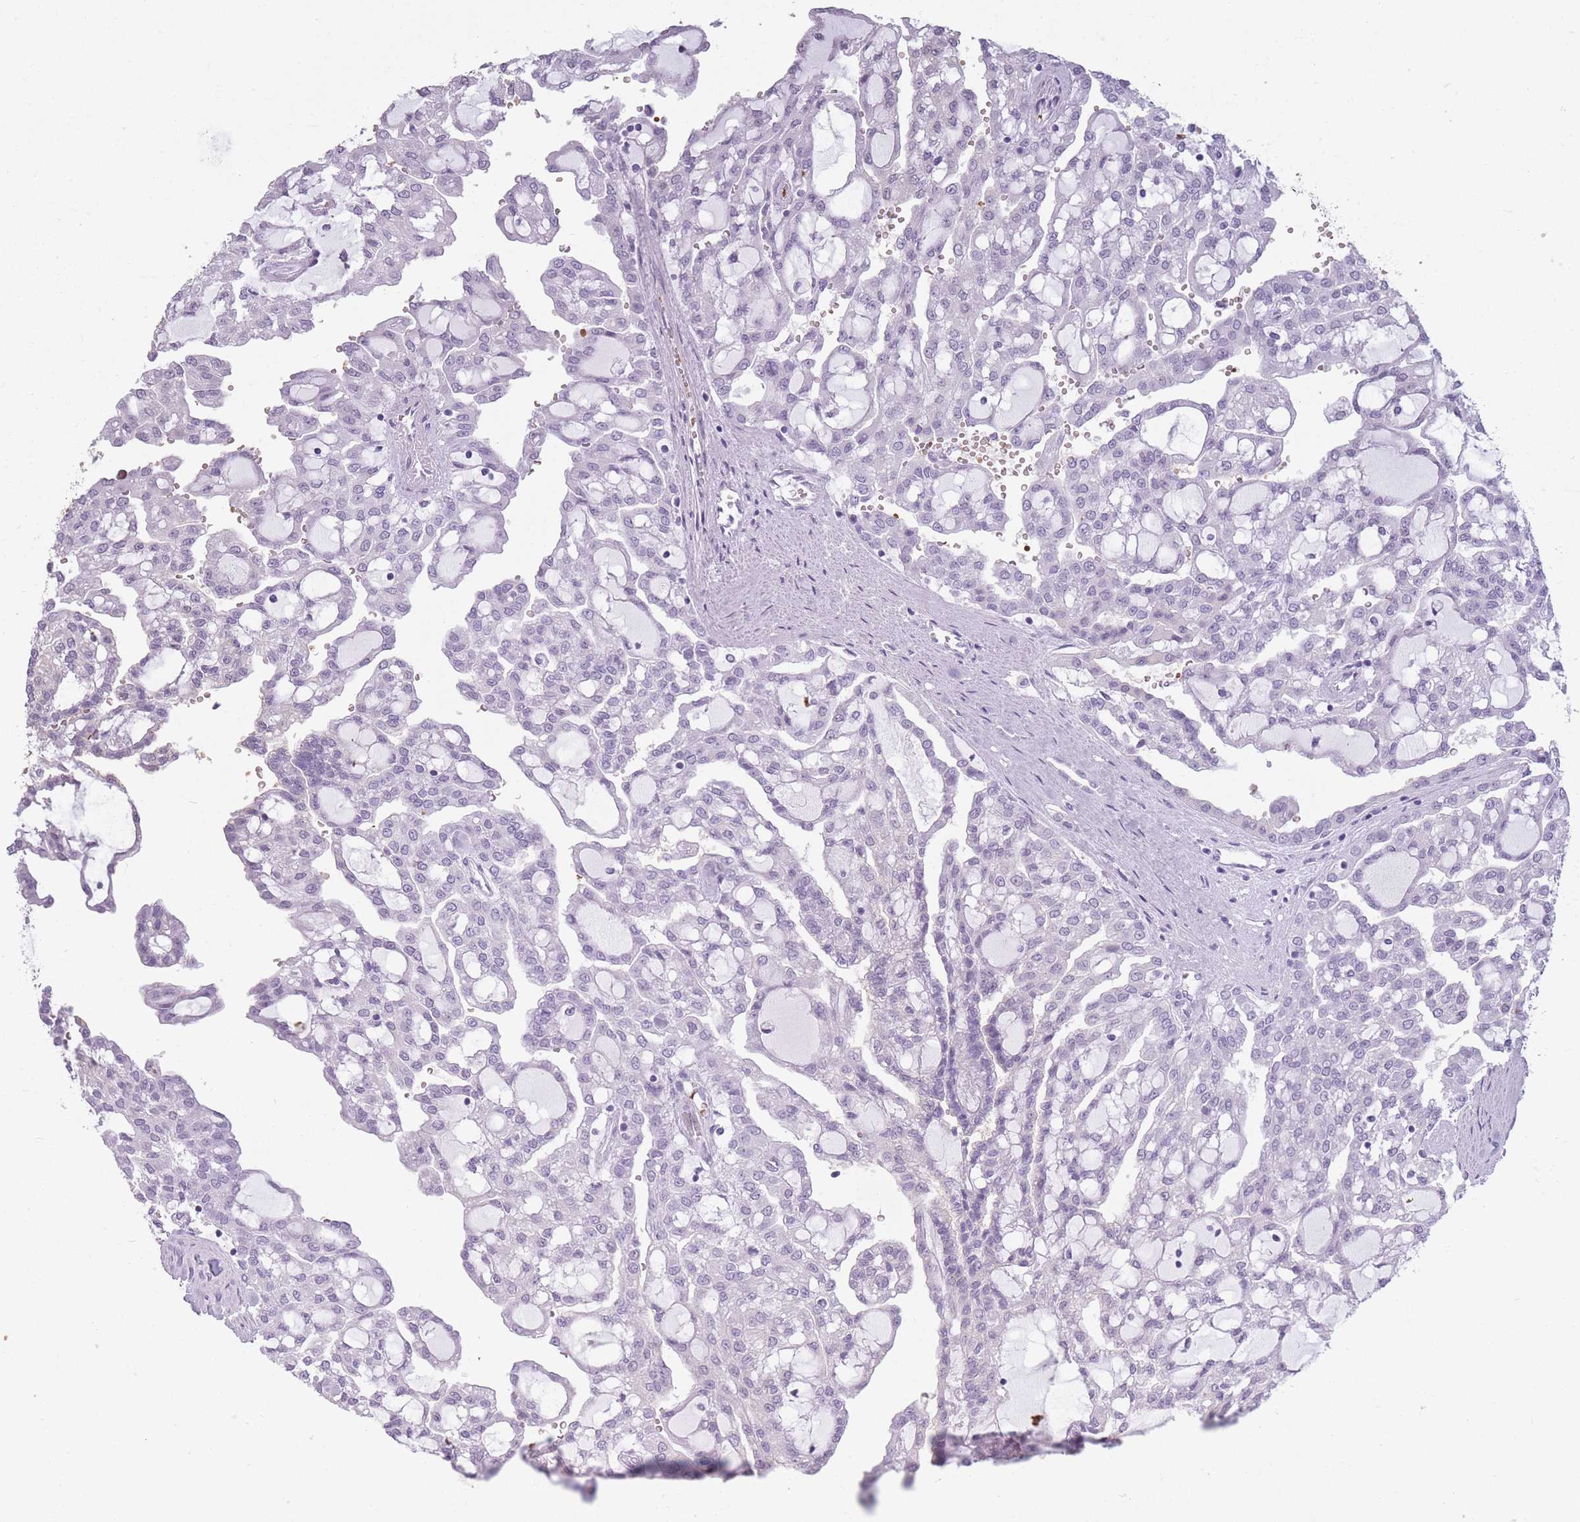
{"staining": {"intensity": "negative", "quantity": "none", "location": "none"}, "tissue": "renal cancer", "cell_type": "Tumor cells", "image_type": "cancer", "snomed": [{"axis": "morphology", "description": "Adenocarcinoma, NOS"}, {"axis": "topography", "description": "Kidney"}], "caption": "Photomicrograph shows no protein staining in tumor cells of adenocarcinoma (renal) tissue.", "gene": "OR7C1", "patient": {"sex": "male", "age": 63}}